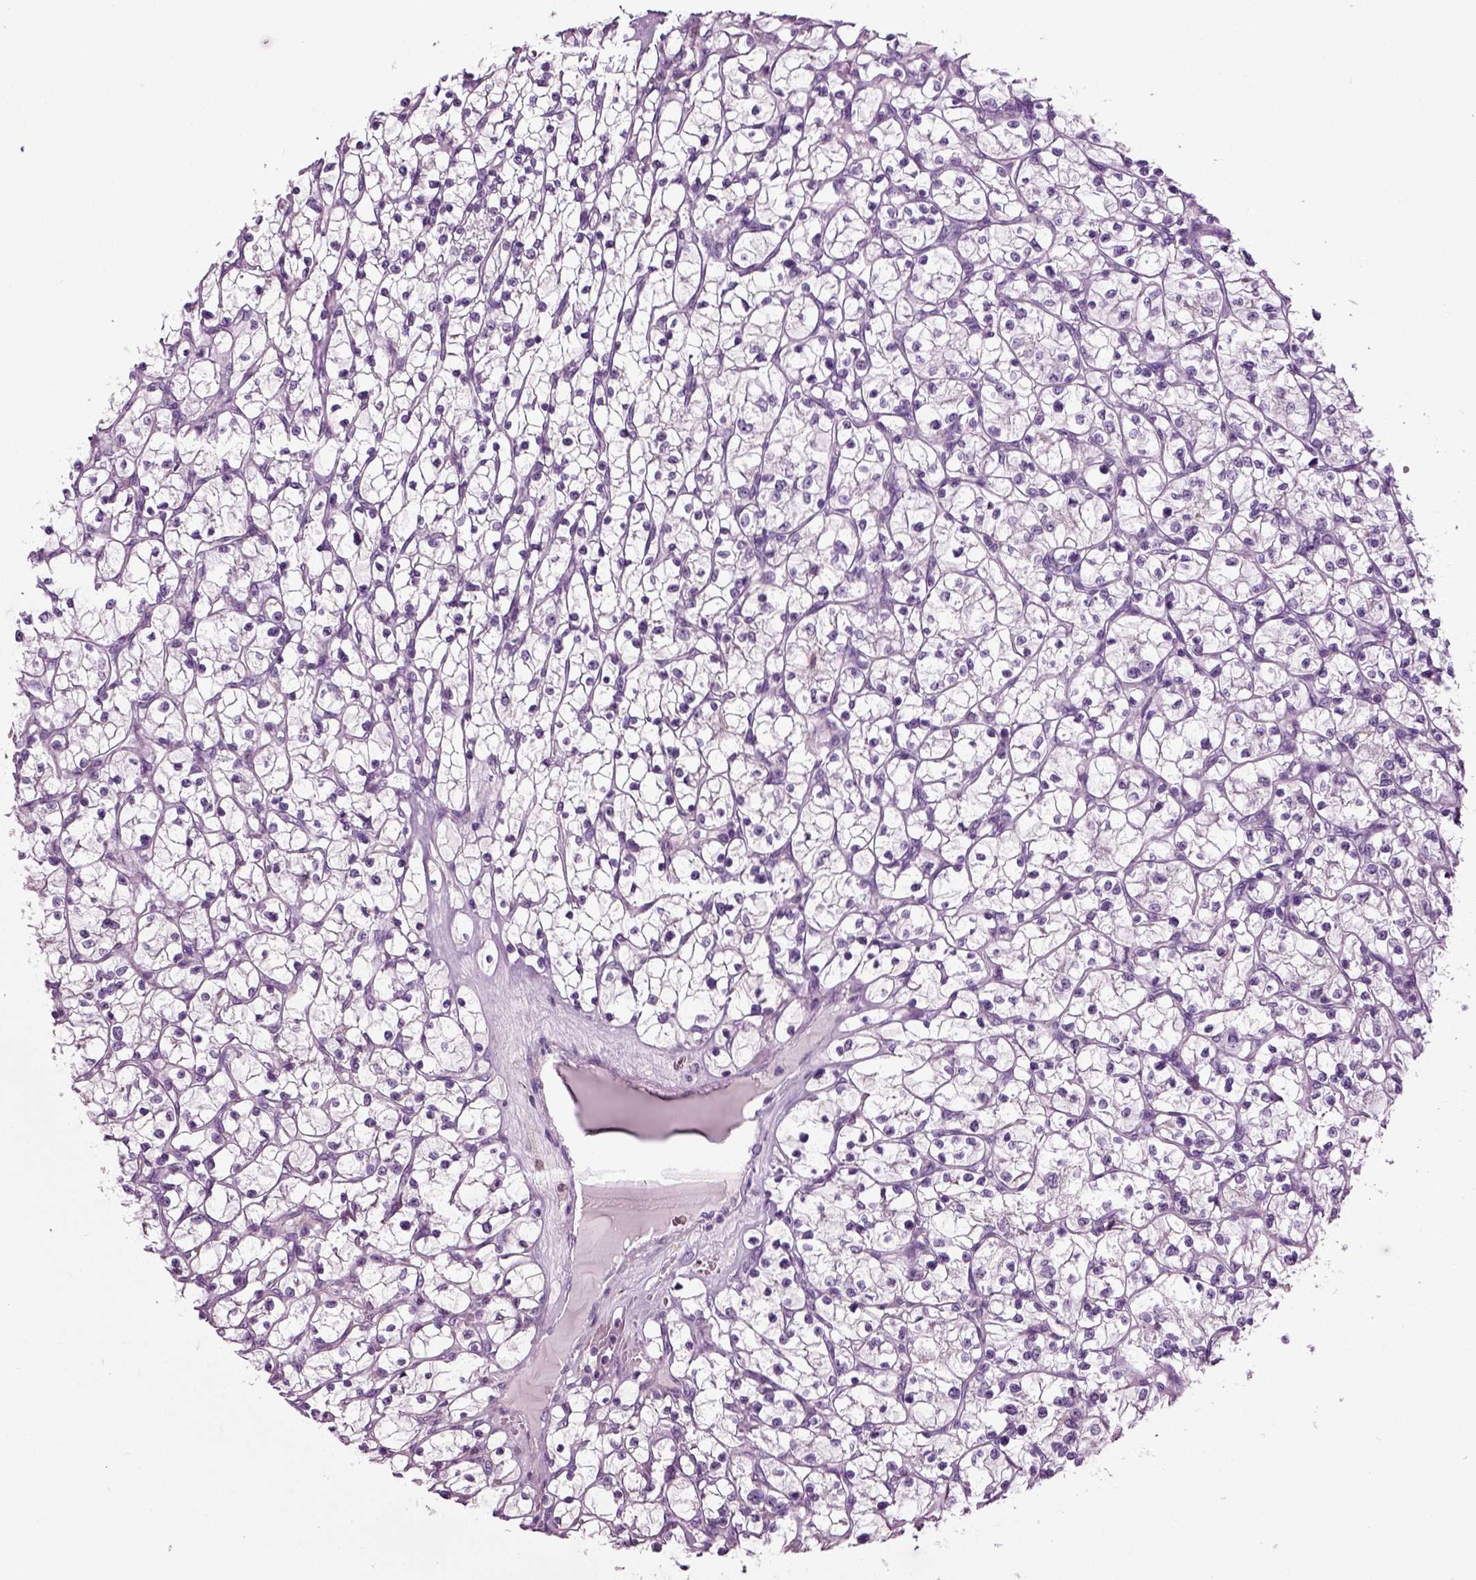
{"staining": {"intensity": "negative", "quantity": "none", "location": "none"}, "tissue": "renal cancer", "cell_type": "Tumor cells", "image_type": "cancer", "snomed": [{"axis": "morphology", "description": "Adenocarcinoma, NOS"}, {"axis": "topography", "description": "Kidney"}], "caption": "This is a photomicrograph of immunohistochemistry (IHC) staining of renal adenocarcinoma, which shows no positivity in tumor cells.", "gene": "DNAH10", "patient": {"sex": "female", "age": 64}}